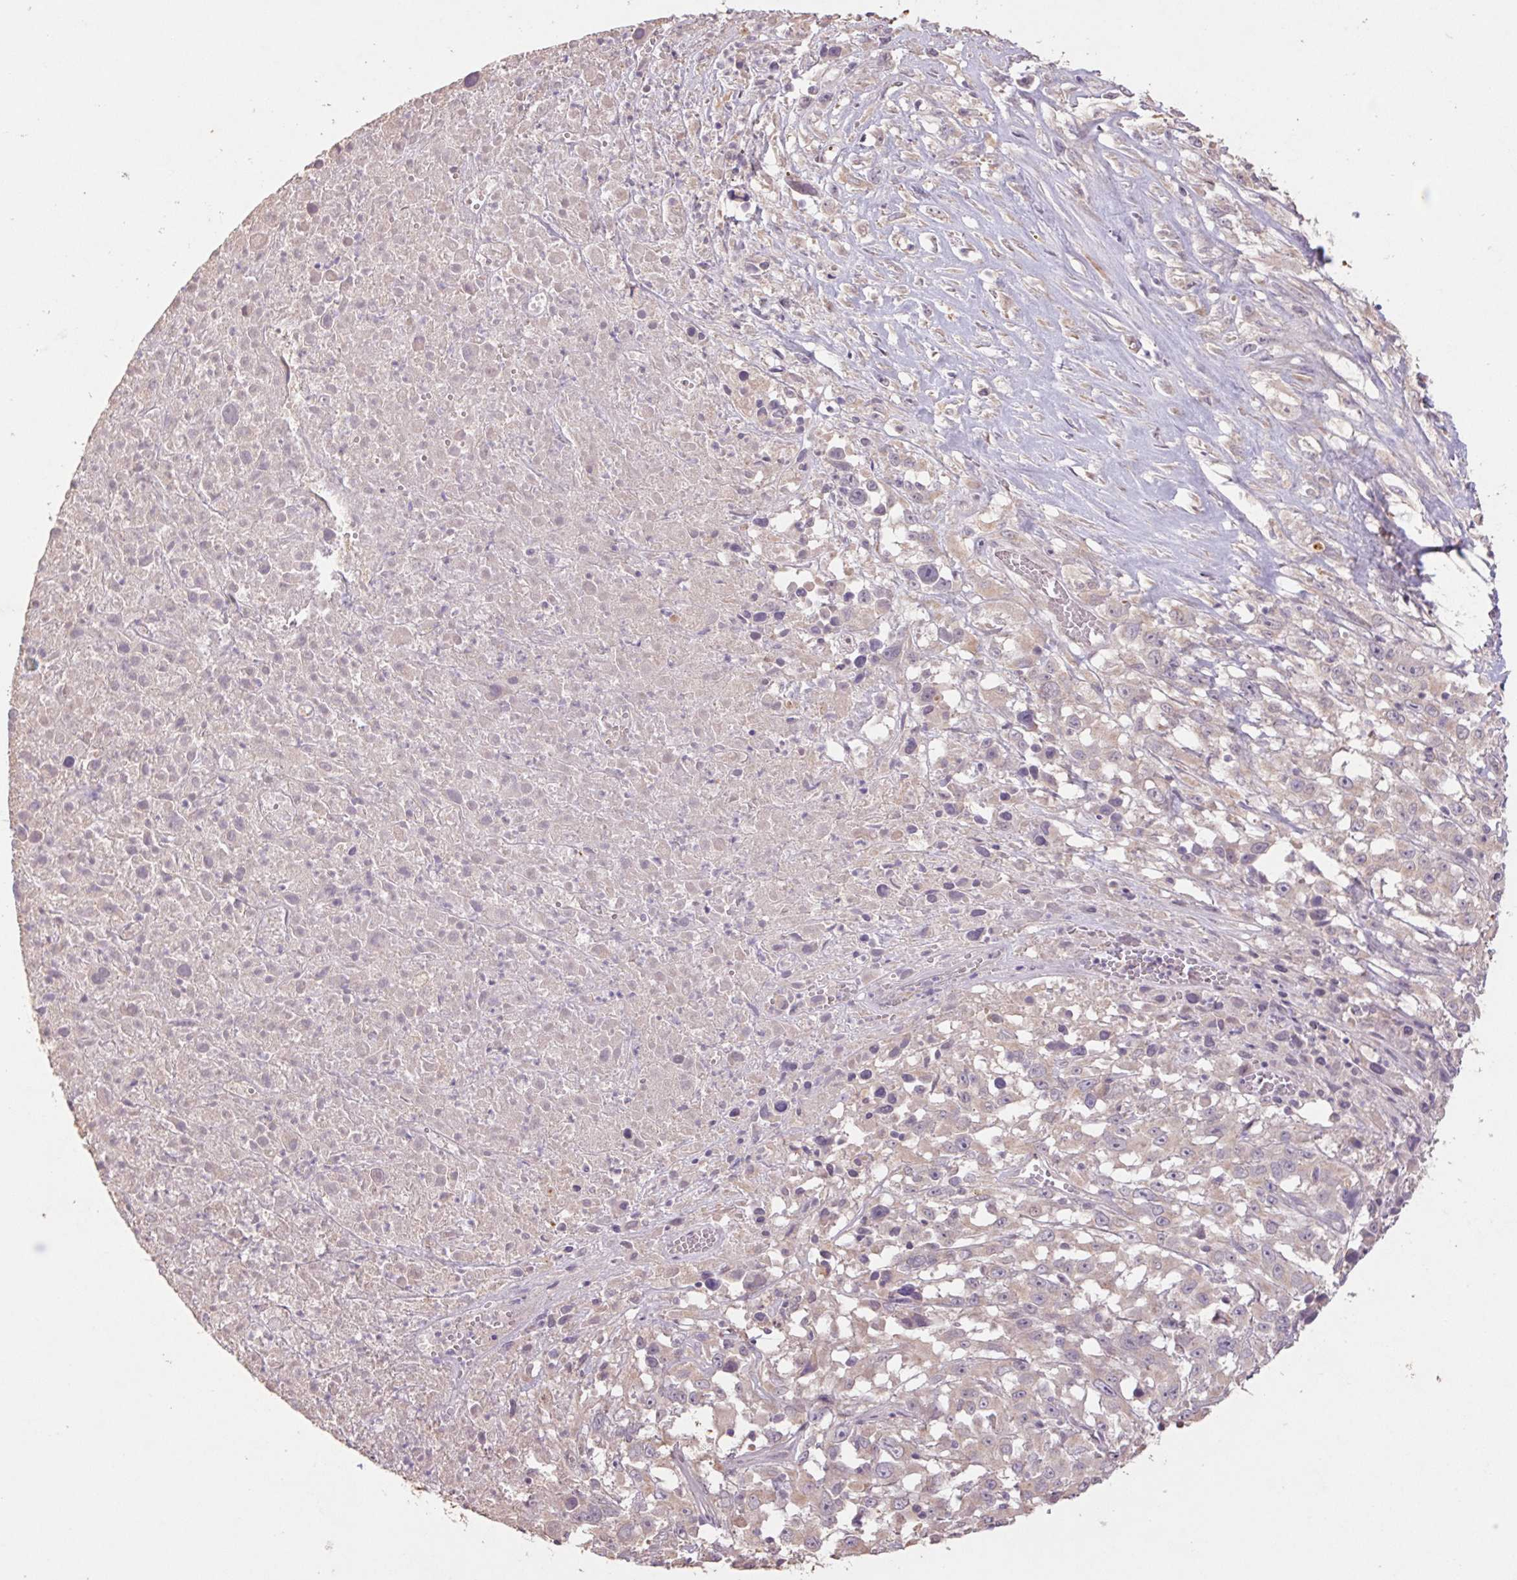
{"staining": {"intensity": "weak", "quantity": ">75%", "location": "cytoplasmic/membranous"}, "tissue": "melanoma", "cell_type": "Tumor cells", "image_type": "cancer", "snomed": [{"axis": "morphology", "description": "Malignant melanoma, Metastatic site"}, {"axis": "topography", "description": "Soft tissue"}], "caption": "Human malignant melanoma (metastatic site) stained with a brown dye shows weak cytoplasmic/membranous positive positivity in about >75% of tumor cells.", "gene": "GRM2", "patient": {"sex": "male", "age": 50}}